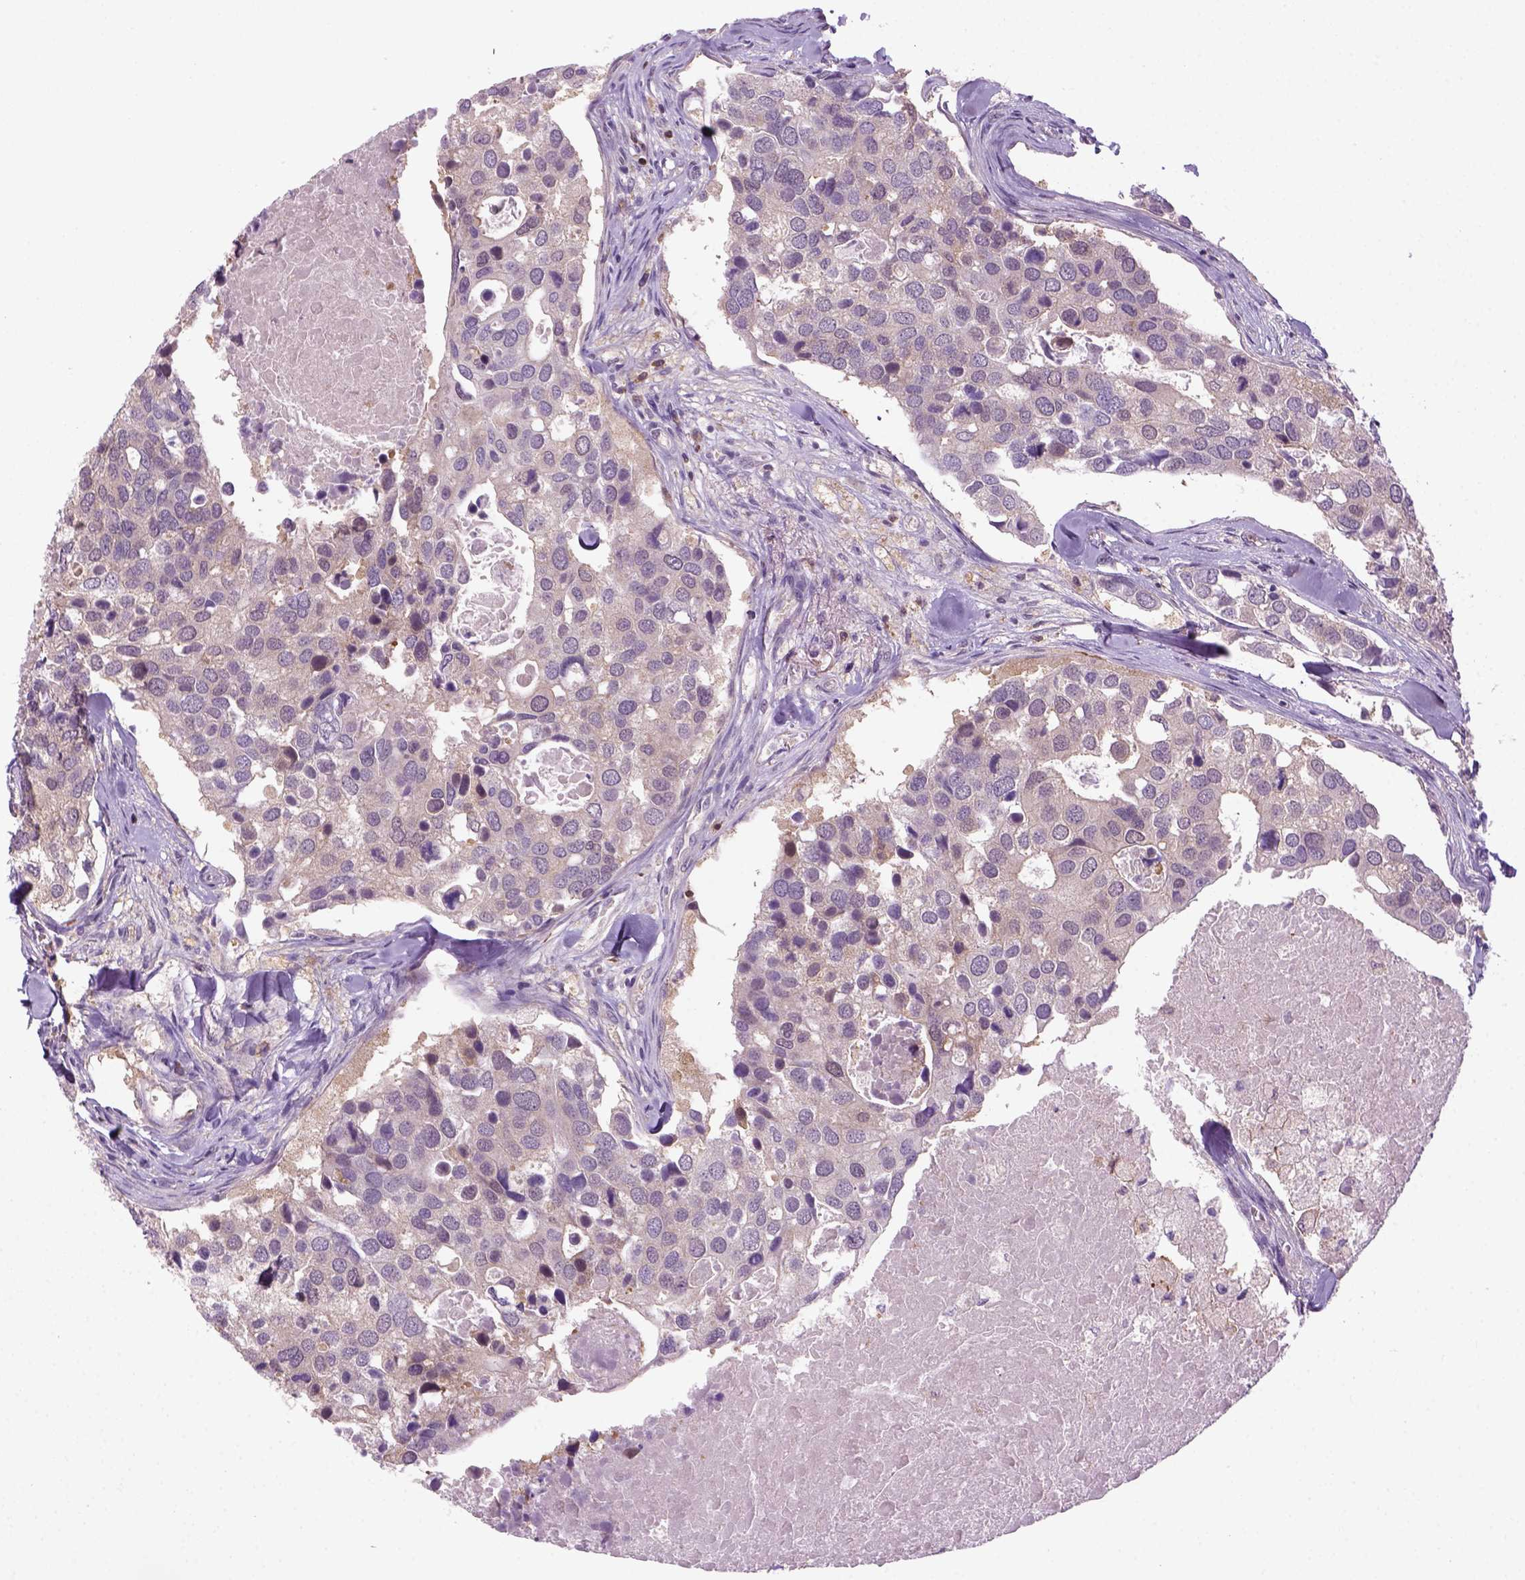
{"staining": {"intensity": "negative", "quantity": "none", "location": "none"}, "tissue": "breast cancer", "cell_type": "Tumor cells", "image_type": "cancer", "snomed": [{"axis": "morphology", "description": "Duct carcinoma"}, {"axis": "topography", "description": "Breast"}], "caption": "This is a histopathology image of immunohistochemistry staining of breast cancer (intraductal carcinoma), which shows no positivity in tumor cells. The staining is performed using DAB (3,3'-diaminobenzidine) brown chromogen with nuclei counter-stained in using hematoxylin.", "gene": "GOT1", "patient": {"sex": "female", "age": 83}}